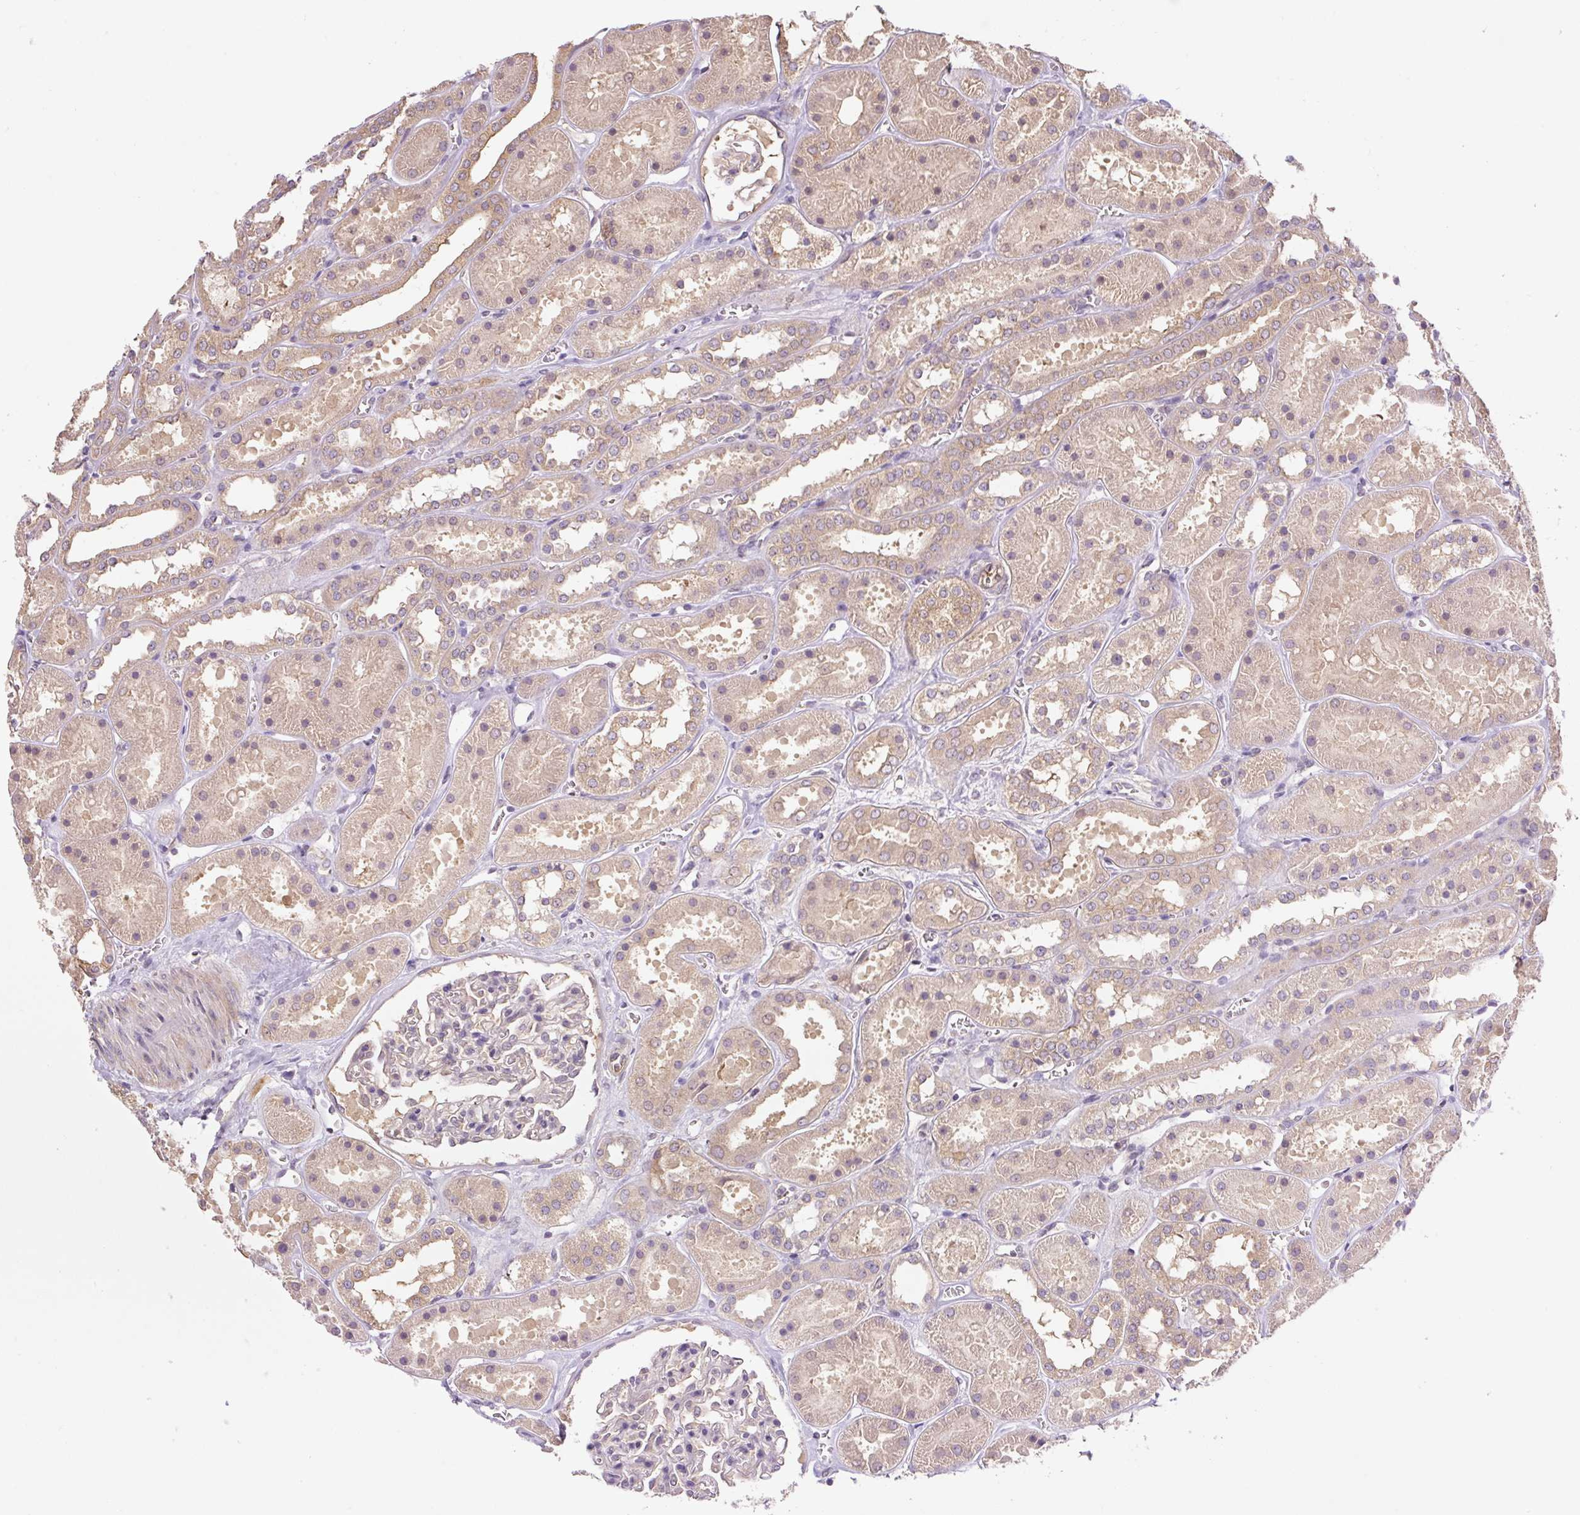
{"staining": {"intensity": "moderate", "quantity": "<25%", "location": "cytoplasmic/membranous"}, "tissue": "kidney", "cell_type": "Cells in glomeruli", "image_type": "normal", "snomed": [{"axis": "morphology", "description": "Normal tissue, NOS"}, {"axis": "topography", "description": "Kidney"}], "caption": "This image shows immunohistochemistry staining of normal human kidney, with low moderate cytoplasmic/membranous staining in about <25% of cells in glomeruli.", "gene": "COX8A", "patient": {"sex": "female", "age": 41}}